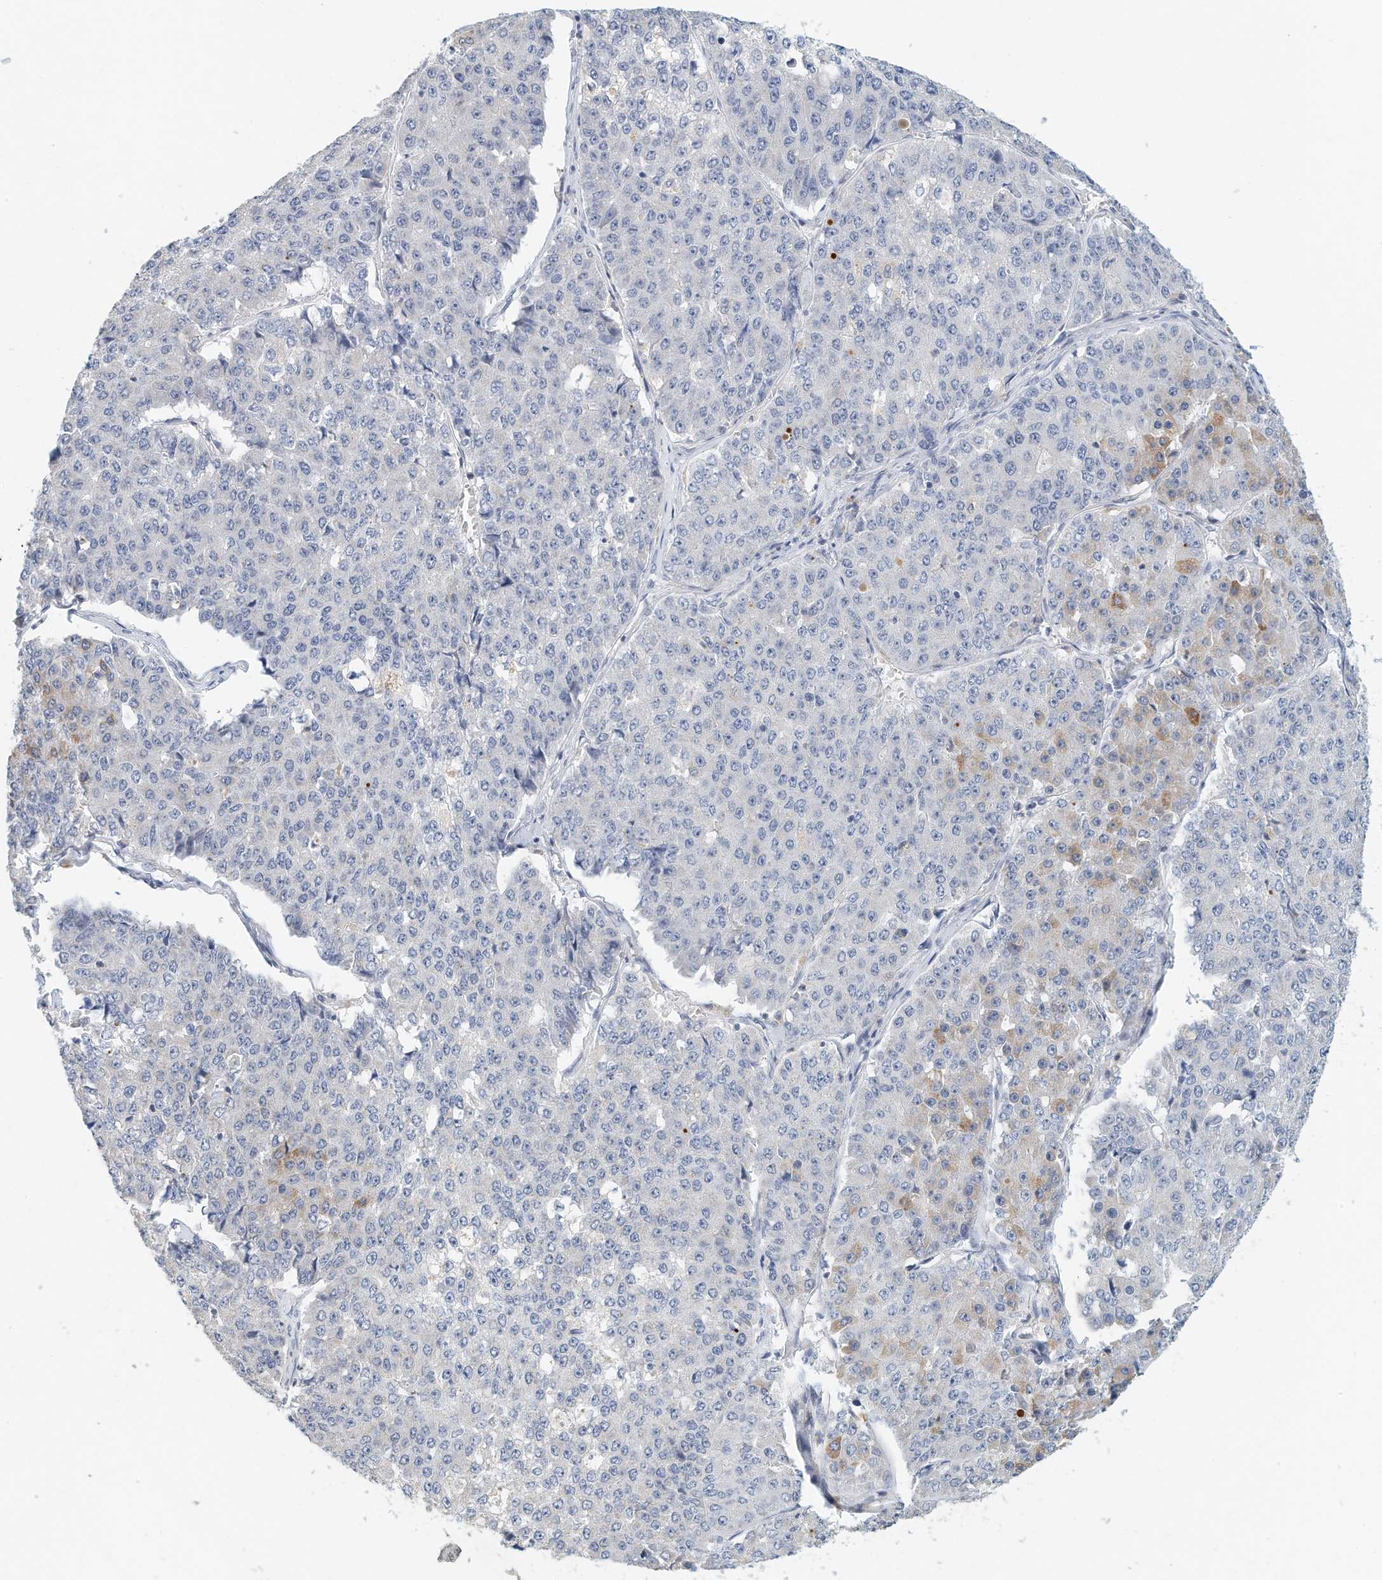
{"staining": {"intensity": "negative", "quantity": "none", "location": "none"}, "tissue": "pancreatic cancer", "cell_type": "Tumor cells", "image_type": "cancer", "snomed": [{"axis": "morphology", "description": "Adenocarcinoma, NOS"}, {"axis": "topography", "description": "Pancreas"}], "caption": "This histopathology image is of adenocarcinoma (pancreatic) stained with immunohistochemistry (IHC) to label a protein in brown with the nuclei are counter-stained blue. There is no expression in tumor cells. Brightfield microscopy of IHC stained with DAB (3,3'-diaminobenzidine) (brown) and hematoxylin (blue), captured at high magnification.", "gene": "MICAL1", "patient": {"sex": "male", "age": 50}}